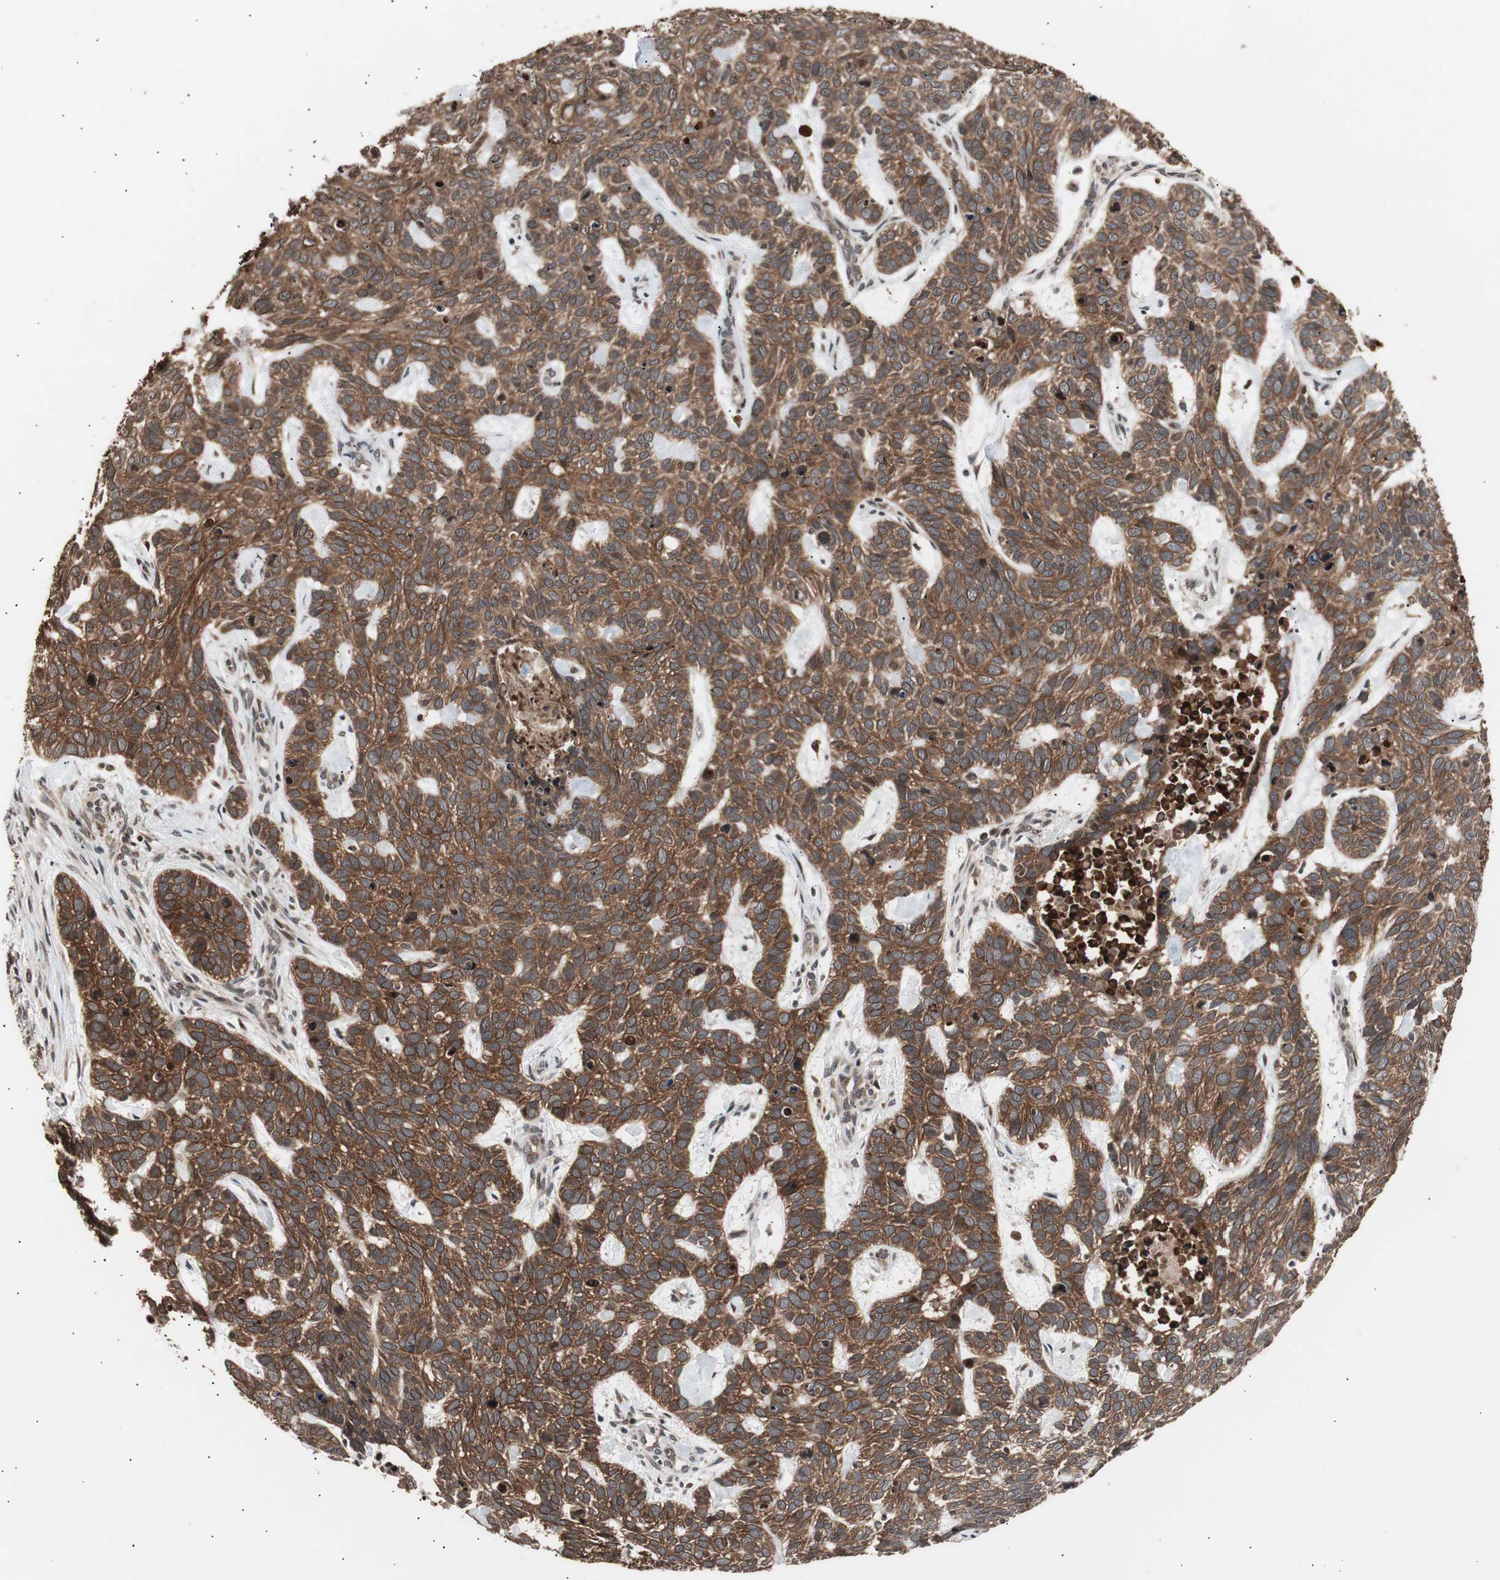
{"staining": {"intensity": "strong", "quantity": ">75%", "location": "cytoplasmic/membranous"}, "tissue": "skin cancer", "cell_type": "Tumor cells", "image_type": "cancer", "snomed": [{"axis": "morphology", "description": "Basal cell carcinoma"}, {"axis": "topography", "description": "Skin"}], "caption": "Immunohistochemistry (IHC) of human basal cell carcinoma (skin) shows high levels of strong cytoplasmic/membranous staining in approximately >75% of tumor cells.", "gene": "ZFC3H1", "patient": {"sex": "male", "age": 87}}